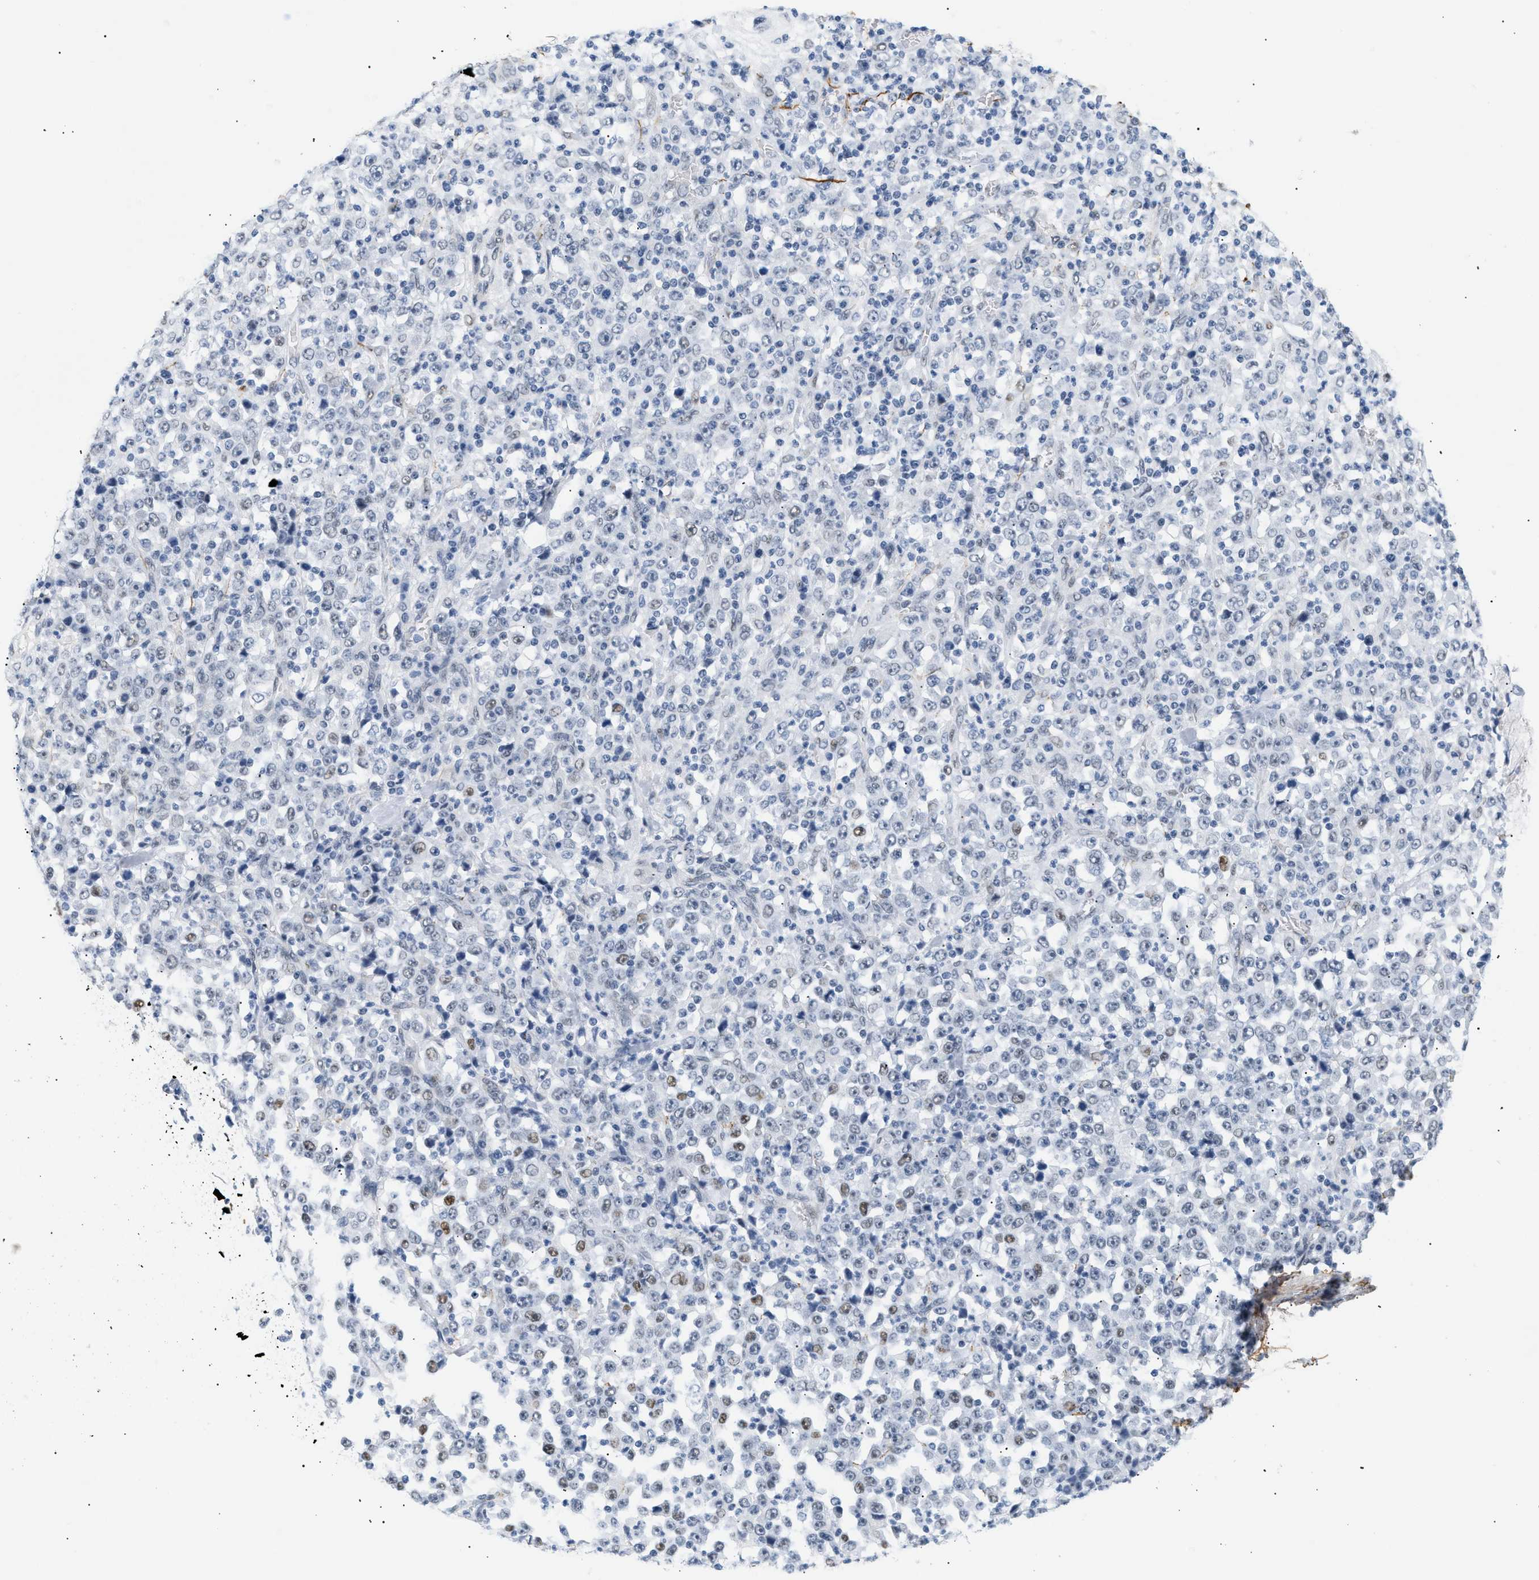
{"staining": {"intensity": "weak", "quantity": "<25%", "location": "nuclear"}, "tissue": "stomach cancer", "cell_type": "Tumor cells", "image_type": "cancer", "snomed": [{"axis": "morphology", "description": "Normal tissue, NOS"}, {"axis": "morphology", "description": "Adenocarcinoma, NOS"}, {"axis": "topography", "description": "Stomach, upper"}, {"axis": "topography", "description": "Stomach"}], "caption": "High magnification brightfield microscopy of adenocarcinoma (stomach) stained with DAB (3,3'-diaminobenzidine) (brown) and counterstained with hematoxylin (blue): tumor cells show no significant expression.", "gene": "ELN", "patient": {"sex": "male", "age": 59}}